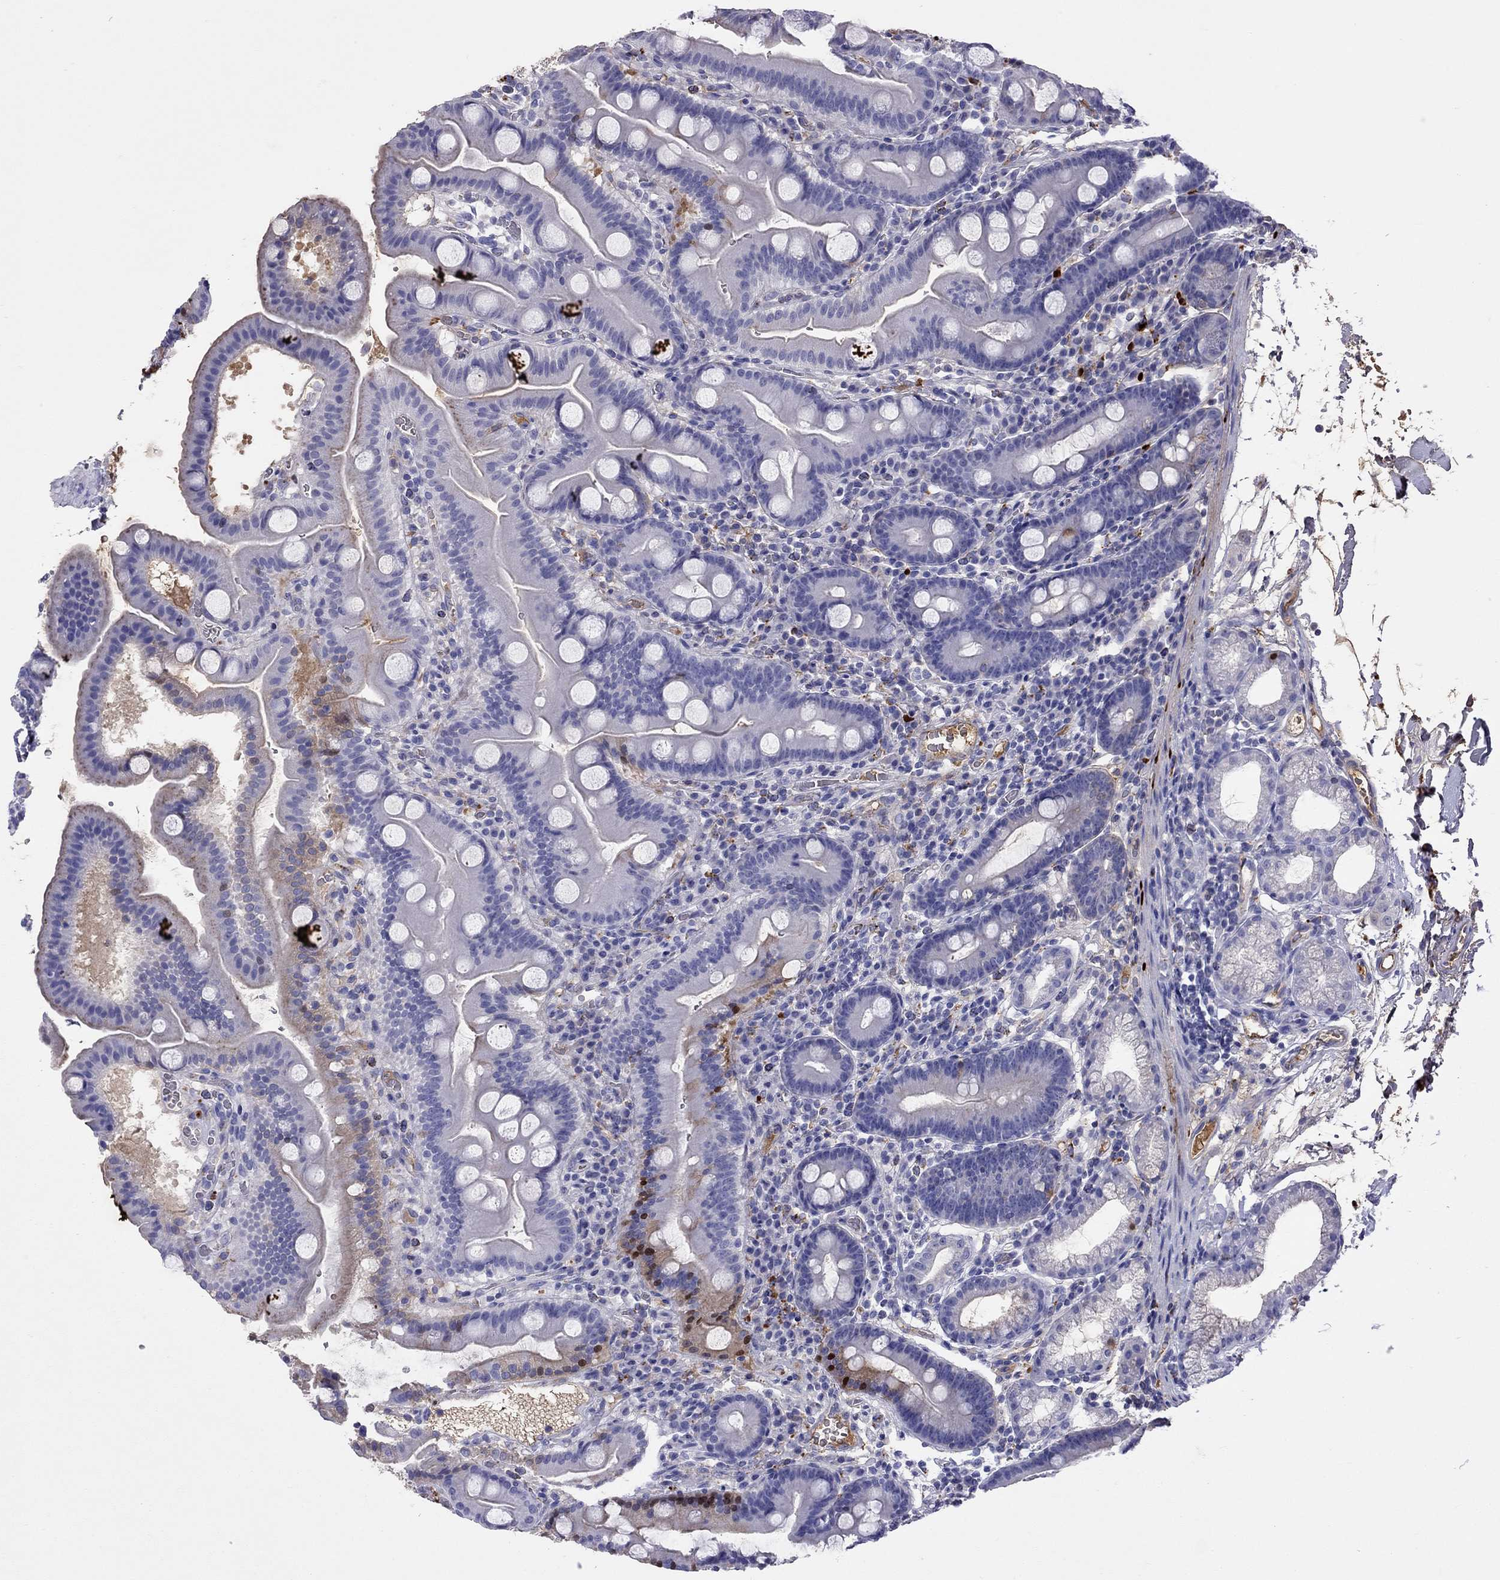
{"staining": {"intensity": "negative", "quantity": "none", "location": "none"}, "tissue": "duodenum", "cell_type": "Glandular cells", "image_type": "normal", "snomed": [{"axis": "morphology", "description": "Normal tissue, NOS"}, {"axis": "topography", "description": "Duodenum"}], "caption": "The immunohistochemistry (IHC) photomicrograph has no significant staining in glandular cells of duodenum. Brightfield microscopy of IHC stained with DAB (brown) and hematoxylin (blue), captured at high magnification.", "gene": "SERPINA3", "patient": {"sex": "male", "age": 59}}